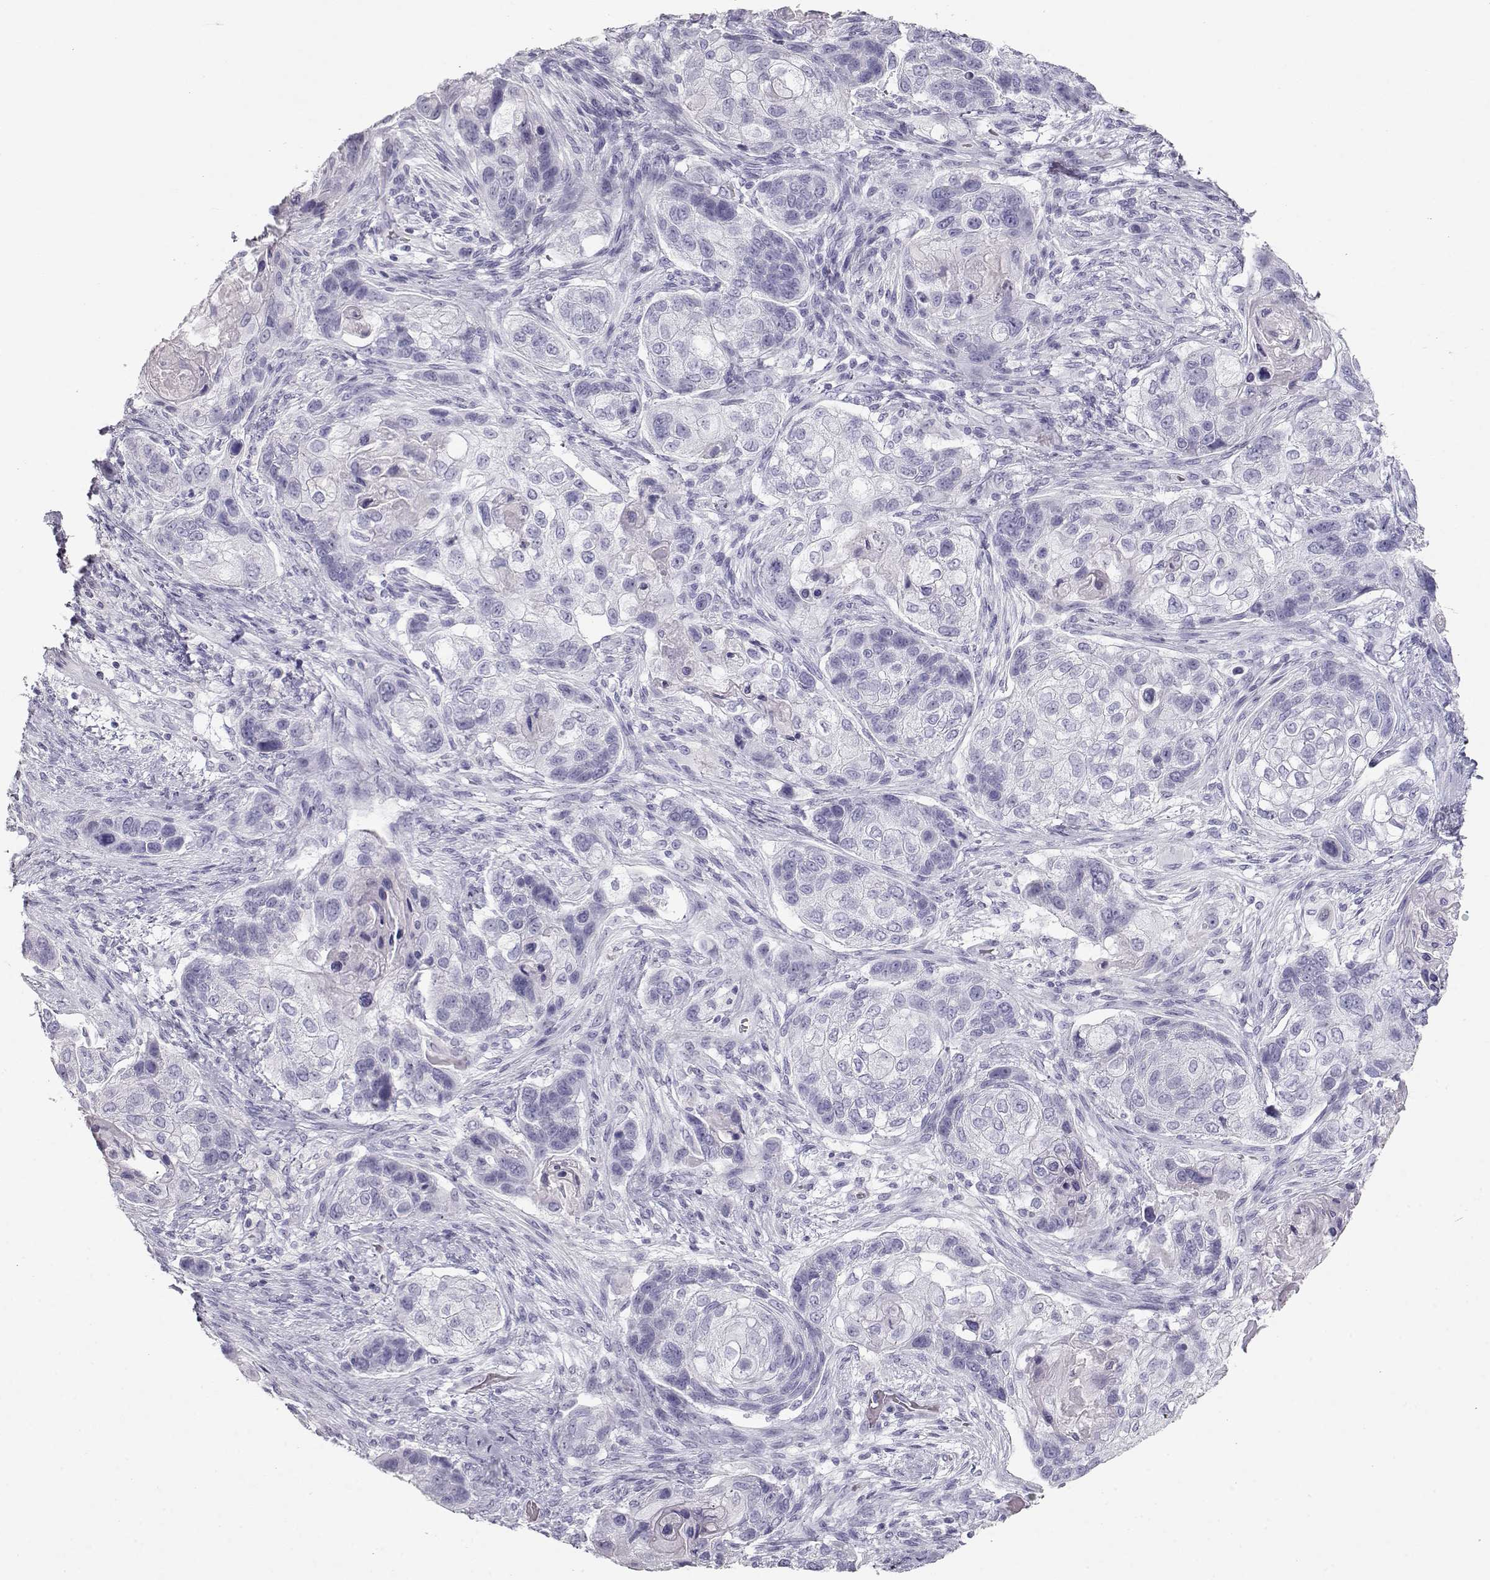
{"staining": {"intensity": "negative", "quantity": "none", "location": "none"}, "tissue": "lung cancer", "cell_type": "Tumor cells", "image_type": "cancer", "snomed": [{"axis": "morphology", "description": "Squamous cell carcinoma, NOS"}, {"axis": "topography", "description": "Lung"}], "caption": "The micrograph reveals no staining of tumor cells in lung cancer (squamous cell carcinoma). (DAB (3,3'-diaminobenzidine) immunohistochemistry with hematoxylin counter stain).", "gene": "TKTL1", "patient": {"sex": "male", "age": 69}}